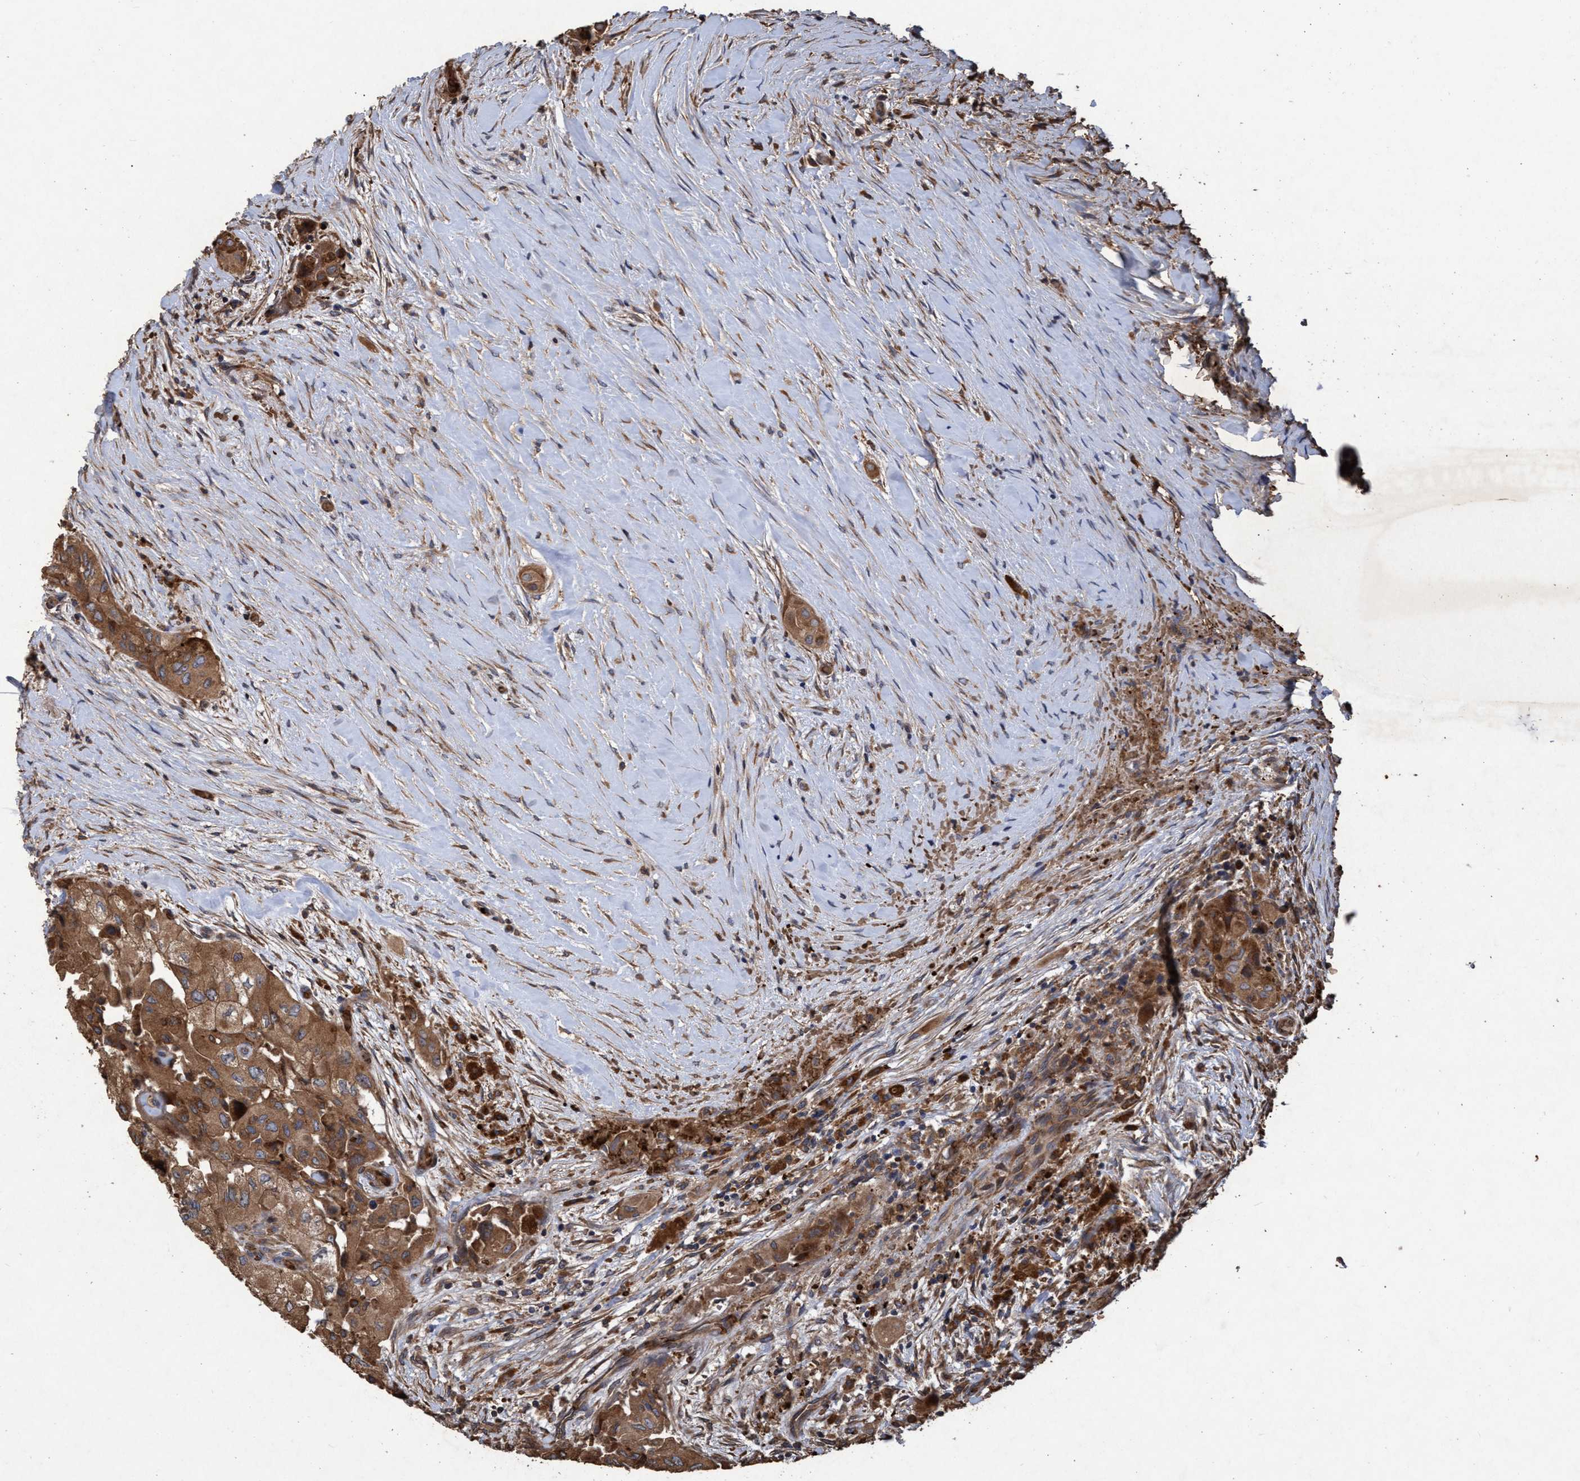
{"staining": {"intensity": "moderate", "quantity": ">75%", "location": "cytoplasmic/membranous"}, "tissue": "thyroid cancer", "cell_type": "Tumor cells", "image_type": "cancer", "snomed": [{"axis": "morphology", "description": "Papillary adenocarcinoma, NOS"}, {"axis": "topography", "description": "Thyroid gland"}], "caption": "Immunohistochemistry micrograph of thyroid cancer stained for a protein (brown), which shows medium levels of moderate cytoplasmic/membranous staining in about >75% of tumor cells.", "gene": "CHMP6", "patient": {"sex": "female", "age": 59}}